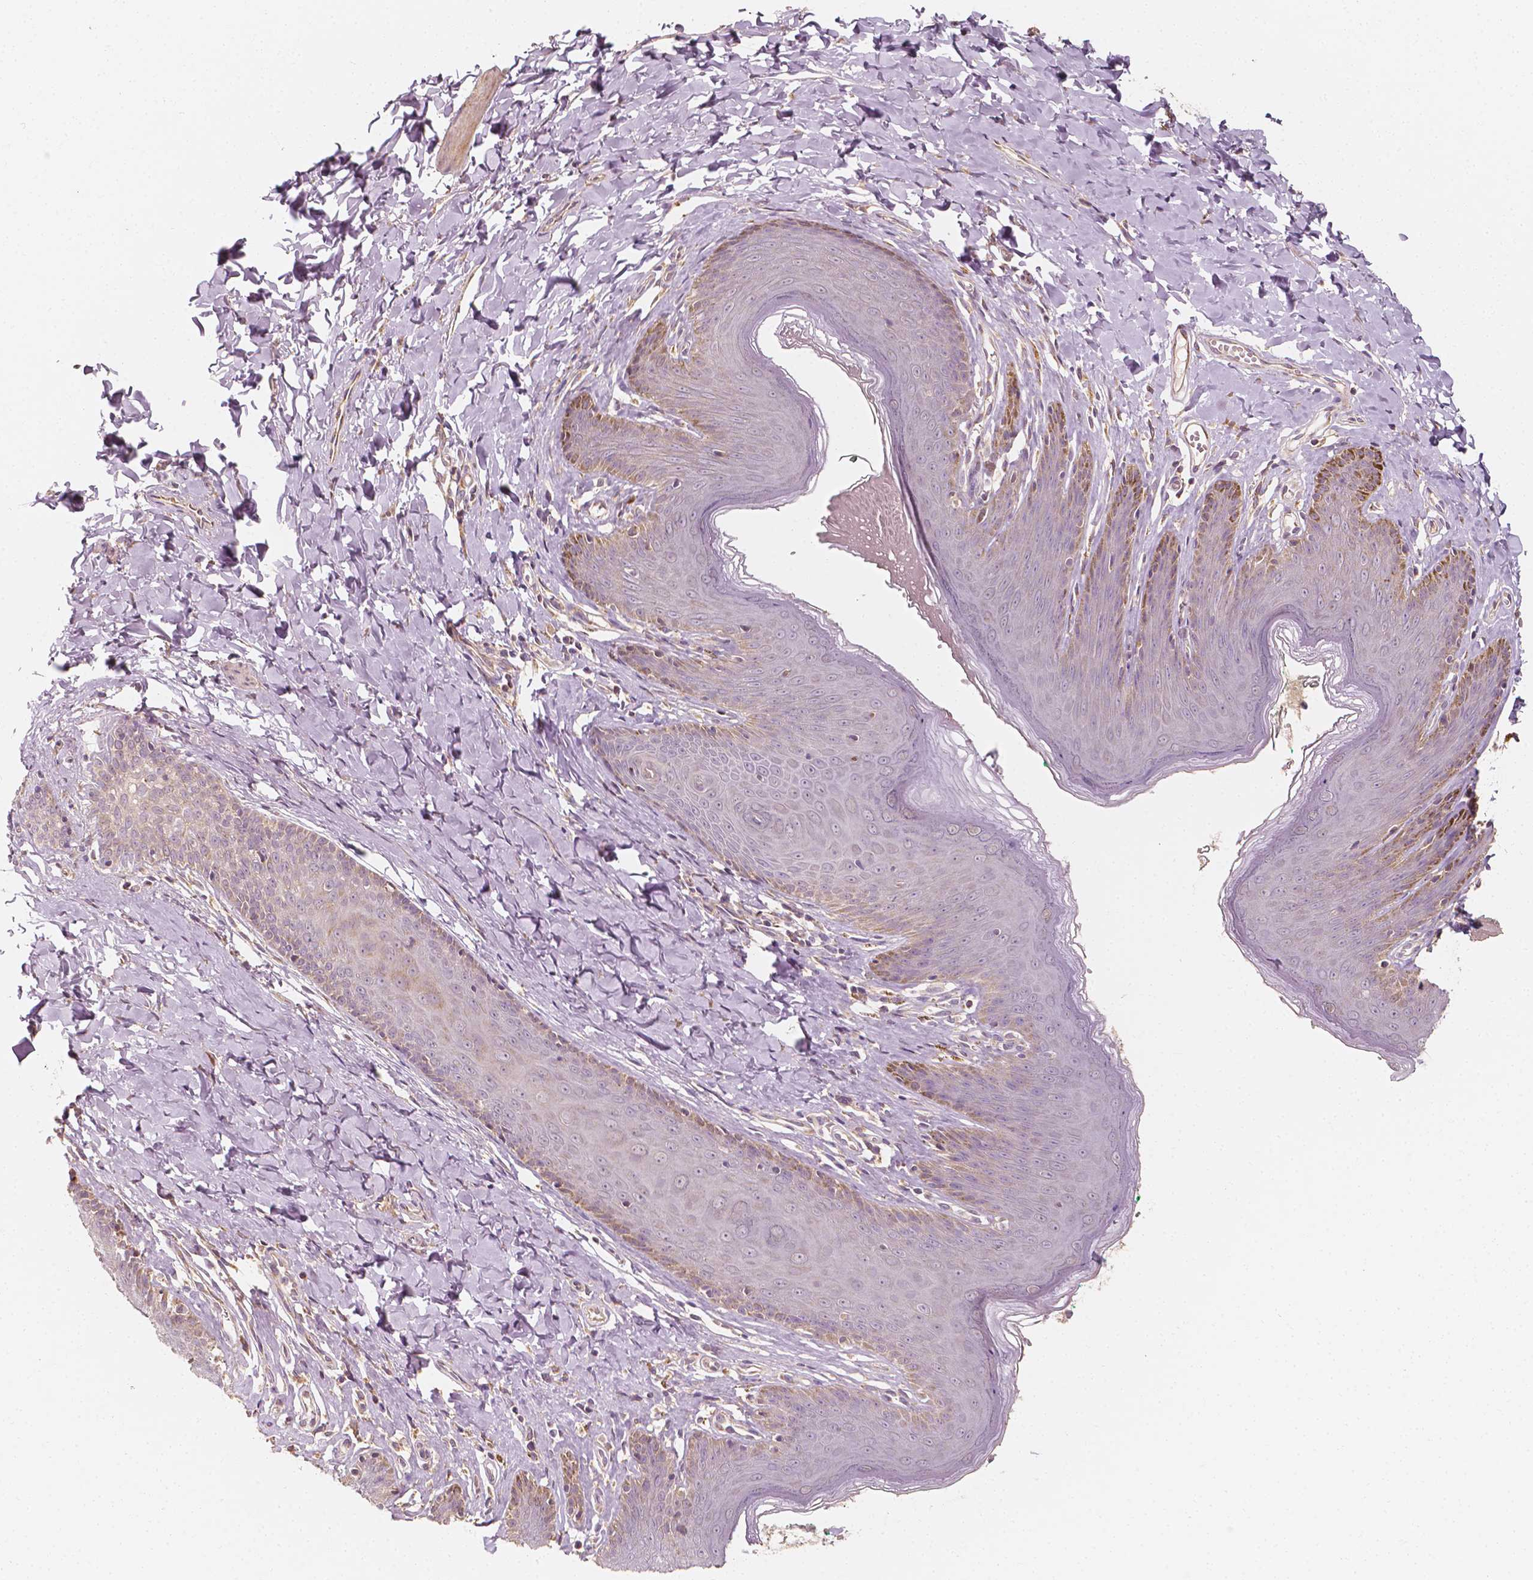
{"staining": {"intensity": "moderate", "quantity": "<25%", "location": "cytoplasmic/membranous"}, "tissue": "skin", "cell_type": "Epidermal cells", "image_type": "normal", "snomed": [{"axis": "morphology", "description": "Normal tissue, NOS"}, {"axis": "topography", "description": "Vulva"}, {"axis": "topography", "description": "Peripheral nerve tissue"}], "caption": "Benign skin exhibits moderate cytoplasmic/membranous expression in about <25% of epidermal cells, visualized by immunohistochemistry.", "gene": "SHPK", "patient": {"sex": "female", "age": 66}}